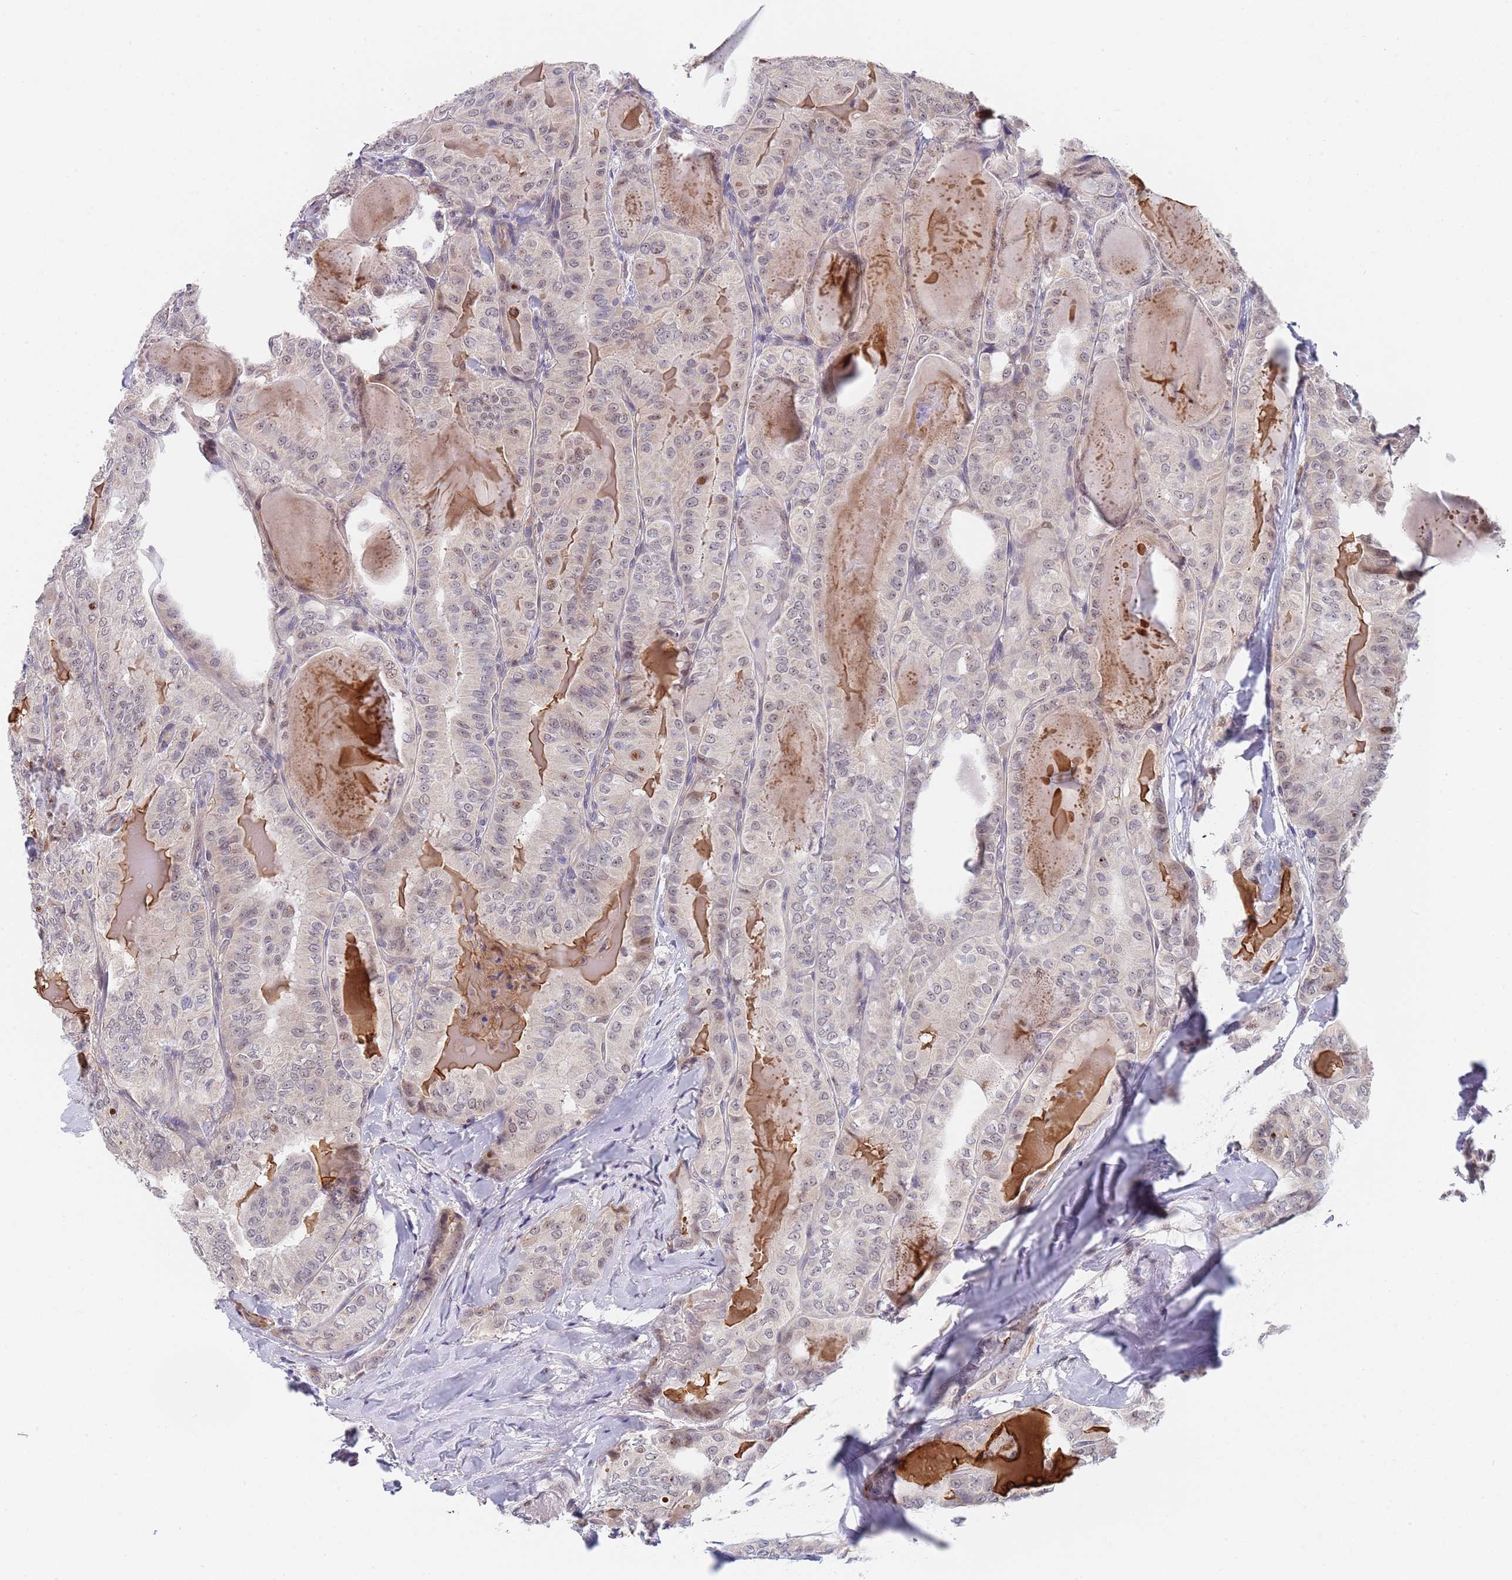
{"staining": {"intensity": "weak", "quantity": "<25%", "location": "nuclear"}, "tissue": "thyroid cancer", "cell_type": "Tumor cells", "image_type": "cancer", "snomed": [{"axis": "morphology", "description": "Papillary adenocarcinoma, NOS"}, {"axis": "topography", "description": "Thyroid gland"}], "caption": "Thyroid cancer (papillary adenocarcinoma) was stained to show a protein in brown. There is no significant staining in tumor cells.", "gene": "PLCL2", "patient": {"sex": "female", "age": 68}}